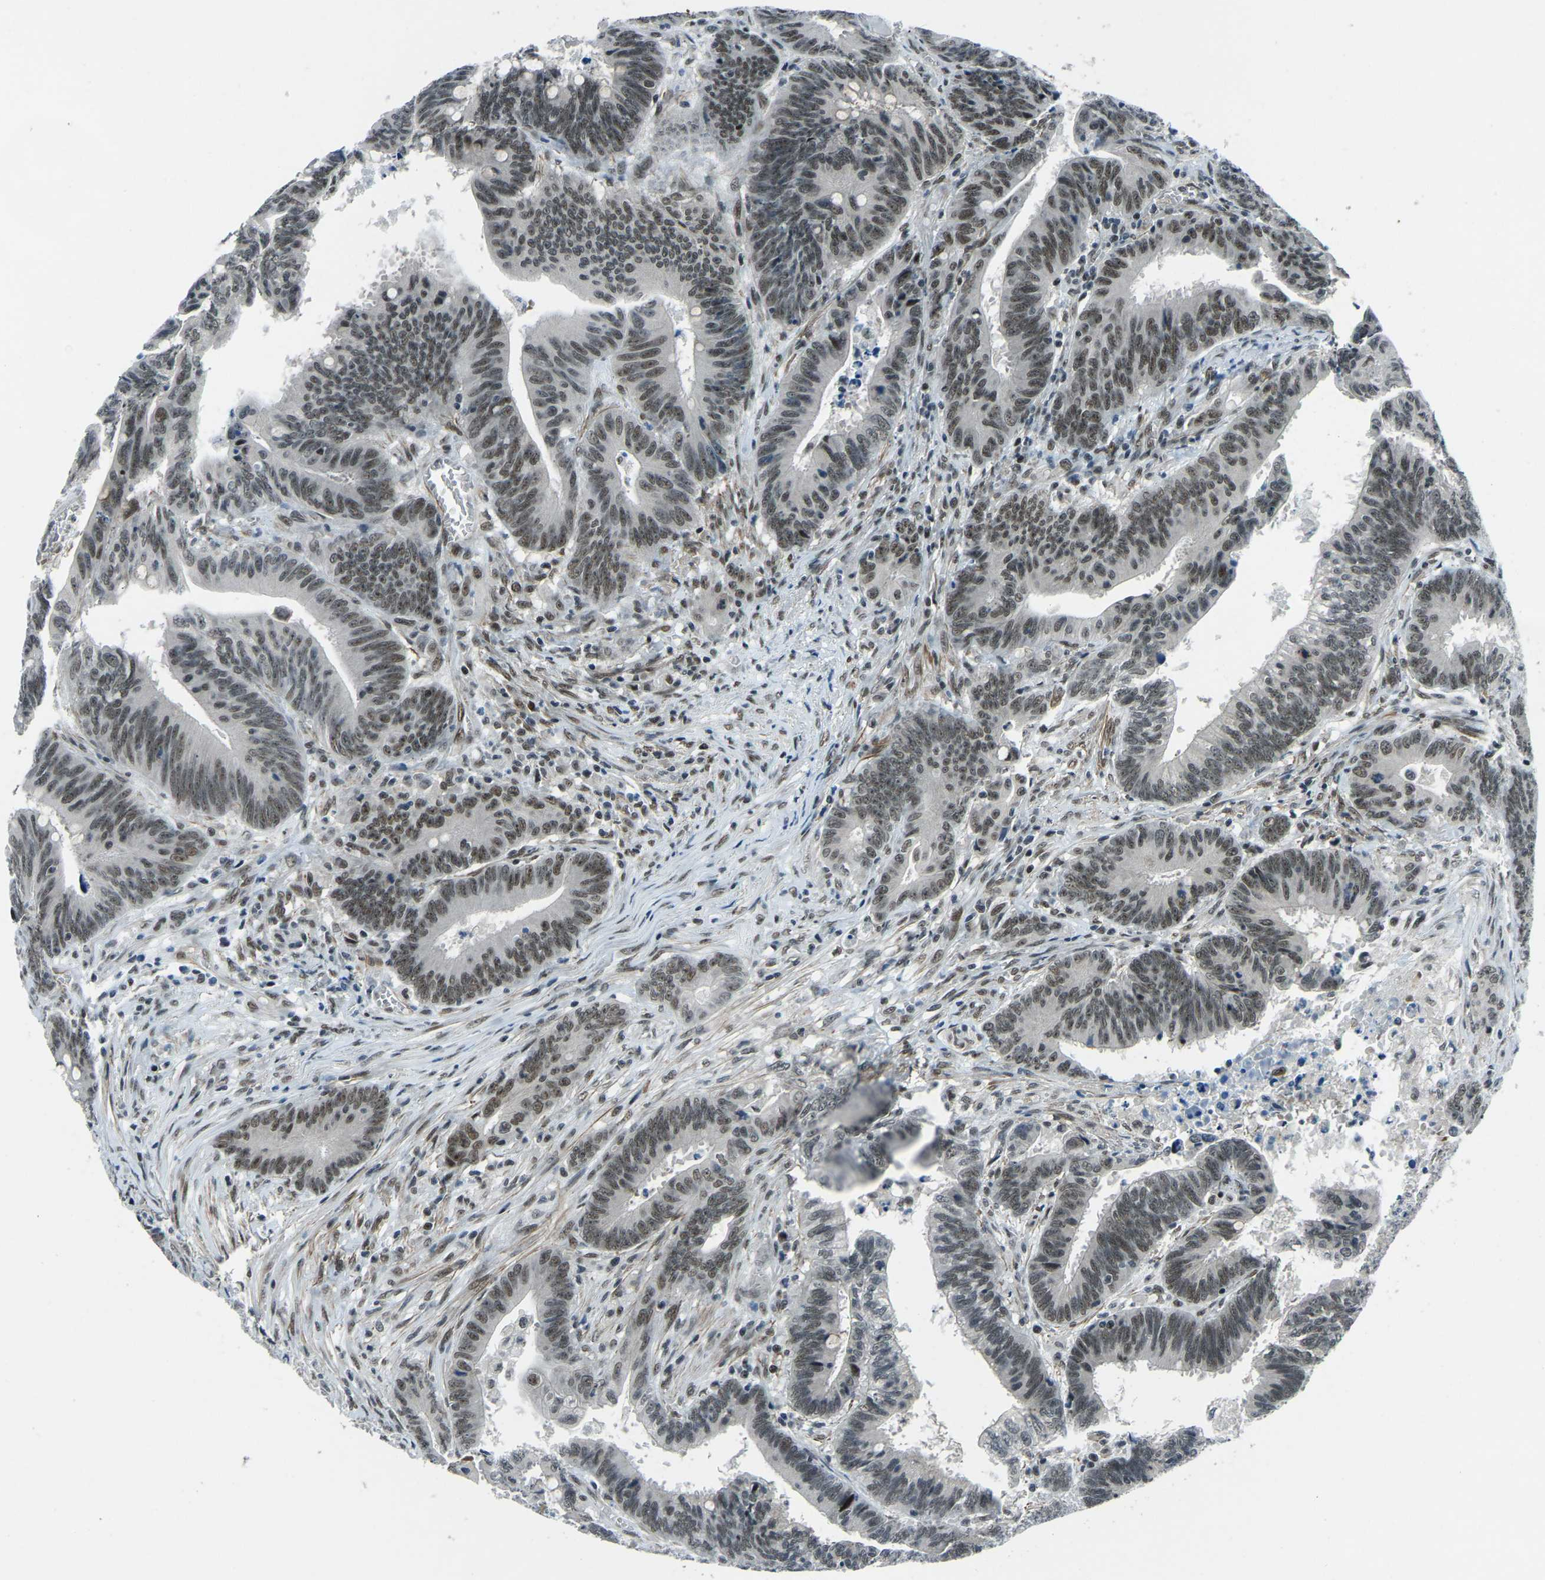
{"staining": {"intensity": "weak", "quantity": ">75%", "location": "nuclear"}, "tissue": "colorectal cancer", "cell_type": "Tumor cells", "image_type": "cancer", "snomed": [{"axis": "morphology", "description": "Adenocarcinoma, NOS"}, {"axis": "topography", "description": "Colon"}], "caption": "Protein expression by IHC exhibits weak nuclear staining in about >75% of tumor cells in colorectal cancer (adenocarcinoma).", "gene": "PRCC", "patient": {"sex": "male", "age": 45}}